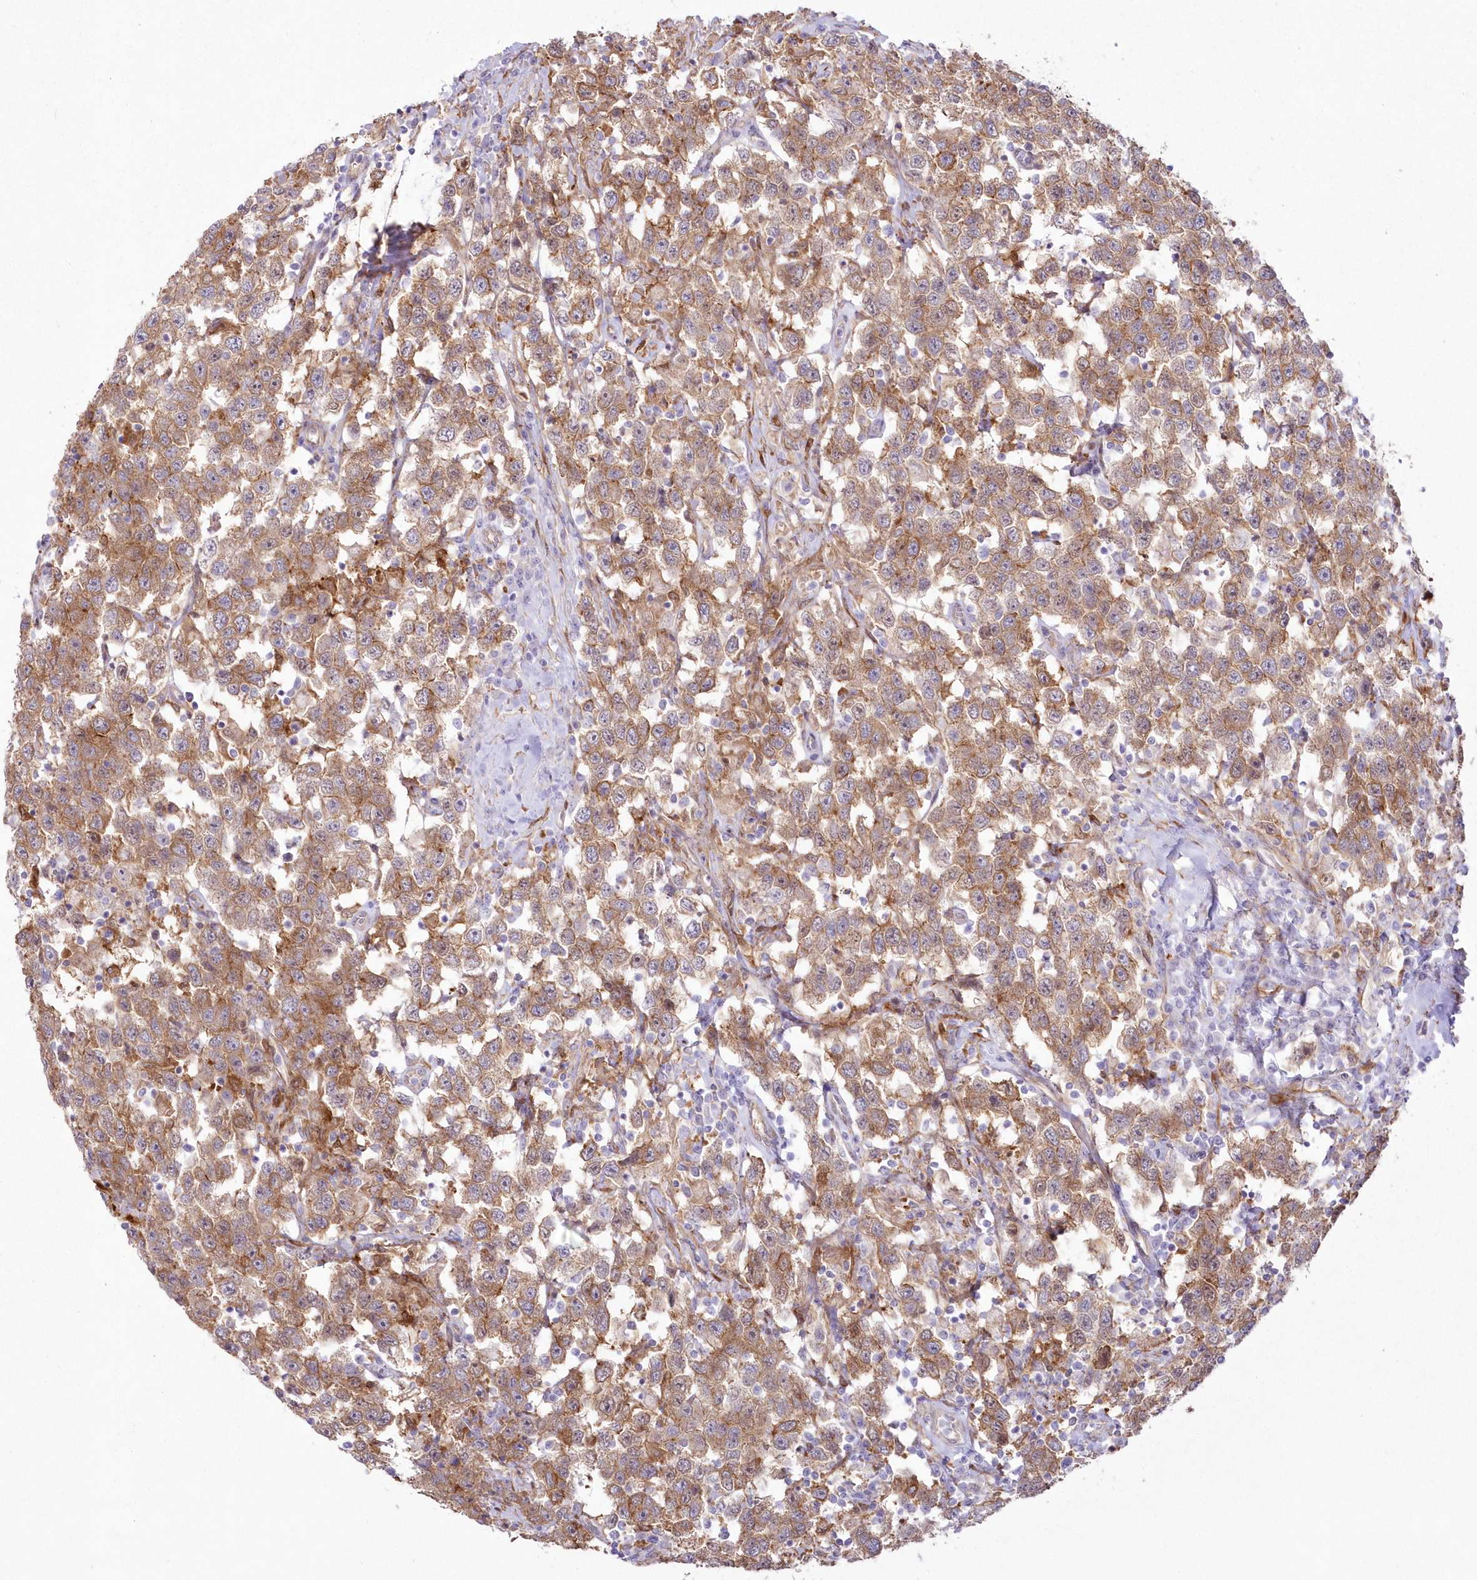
{"staining": {"intensity": "moderate", "quantity": ">75%", "location": "cytoplasmic/membranous"}, "tissue": "testis cancer", "cell_type": "Tumor cells", "image_type": "cancer", "snomed": [{"axis": "morphology", "description": "Seminoma, NOS"}, {"axis": "topography", "description": "Testis"}], "caption": "This is a micrograph of immunohistochemistry (IHC) staining of testis seminoma, which shows moderate staining in the cytoplasmic/membranous of tumor cells.", "gene": "SH3PXD2B", "patient": {"sex": "male", "age": 41}}